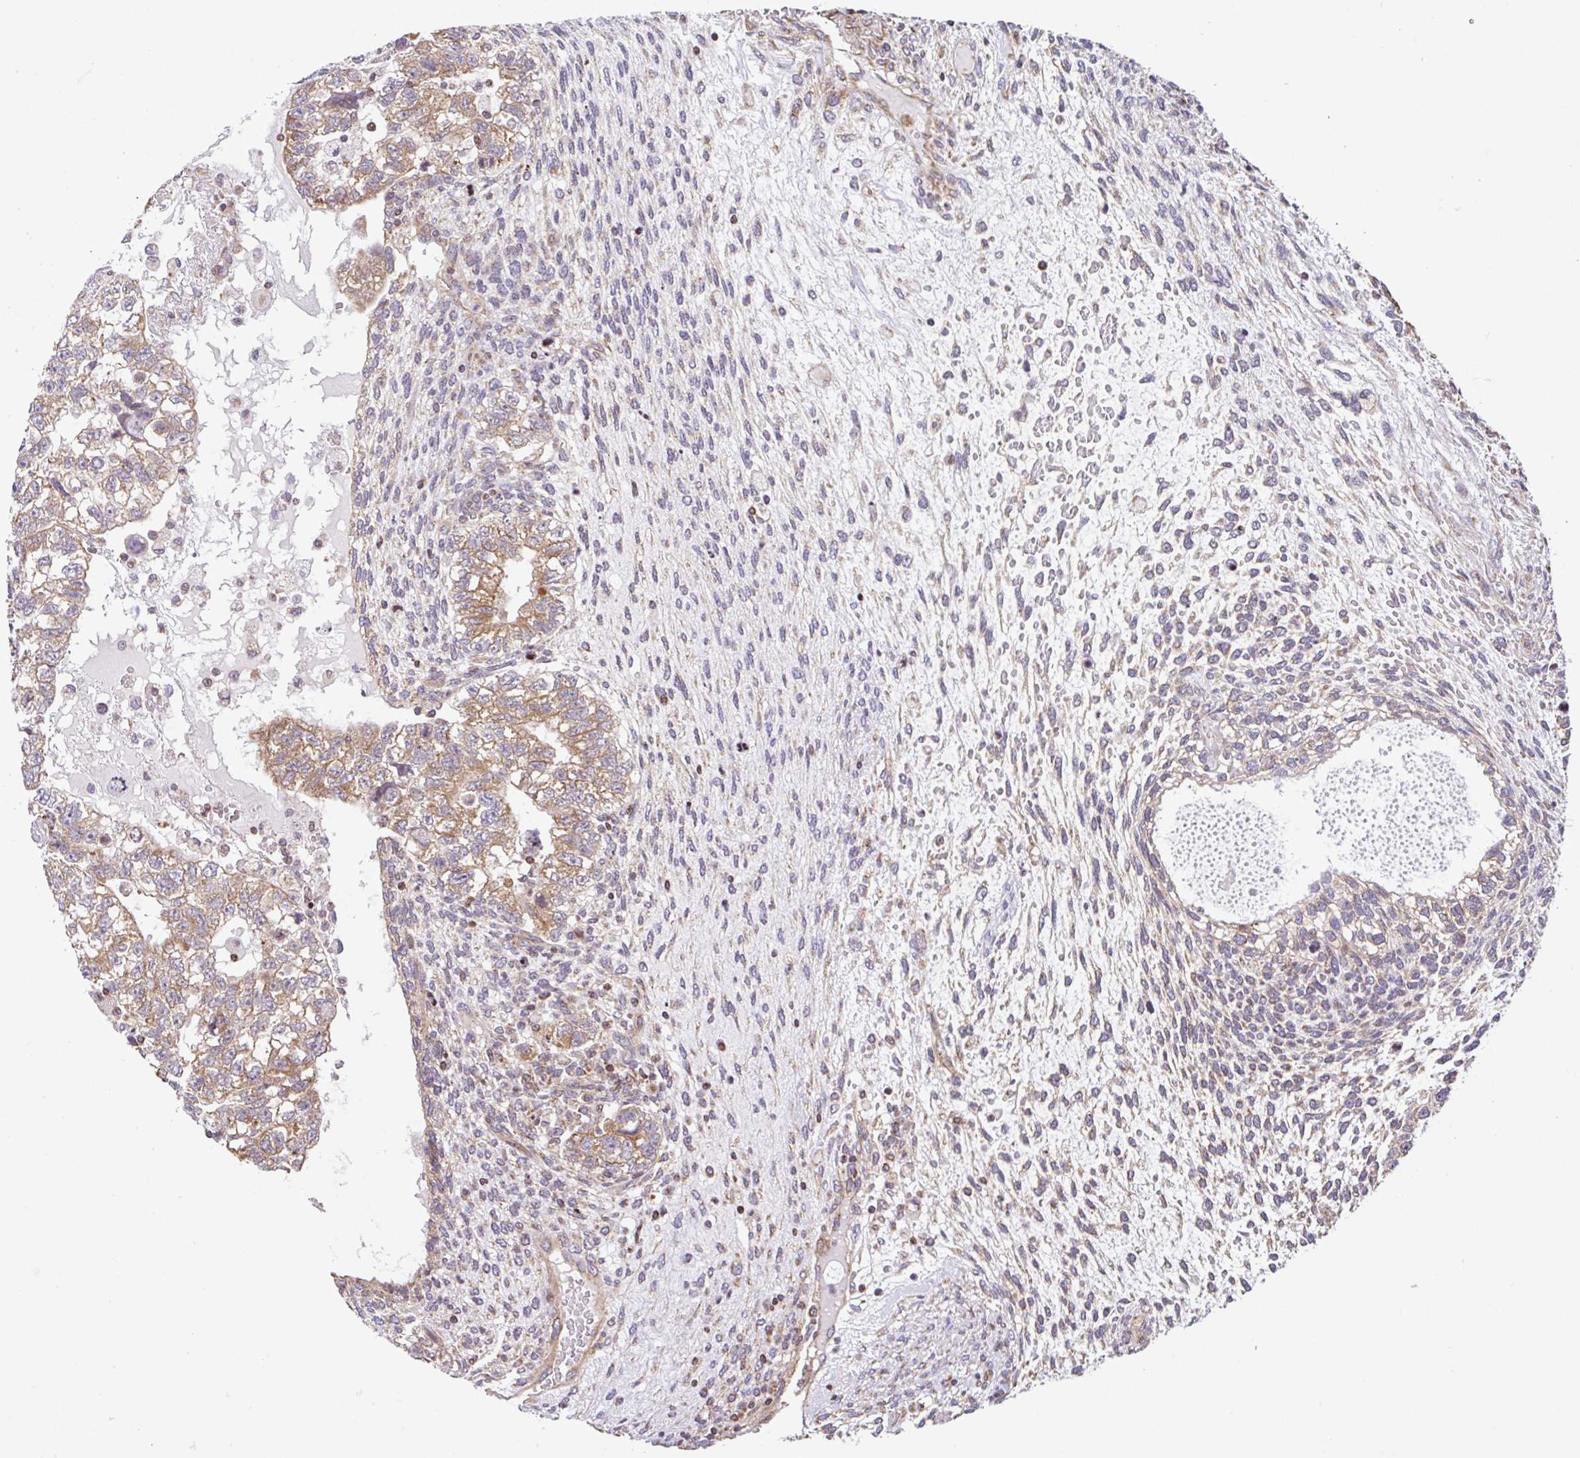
{"staining": {"intensity": "moderate", "quantity": ">75%", "location": "cytoplasmic/membranous"}, "tissue": "testis cancer", "cell_type": "Tumor cells", "image_type": "cancer", "snomed": [{"axis": "morphology", "description": "Normal tissue, NOS"}, {"axis": "morphology", "description": "Carcinoma, Embryonal, NOS"}, {"axis": "topography", "description": "Testis"}], "caption": "About >75% of tumor cells in embryonal carcinoma (testis) show moderate cytoplasmic/membranous protein positivity as visualized by brown immunohistochemical staining.", "gene": "FIGNL1", "patient": {"sex": "male", "age": 36}}